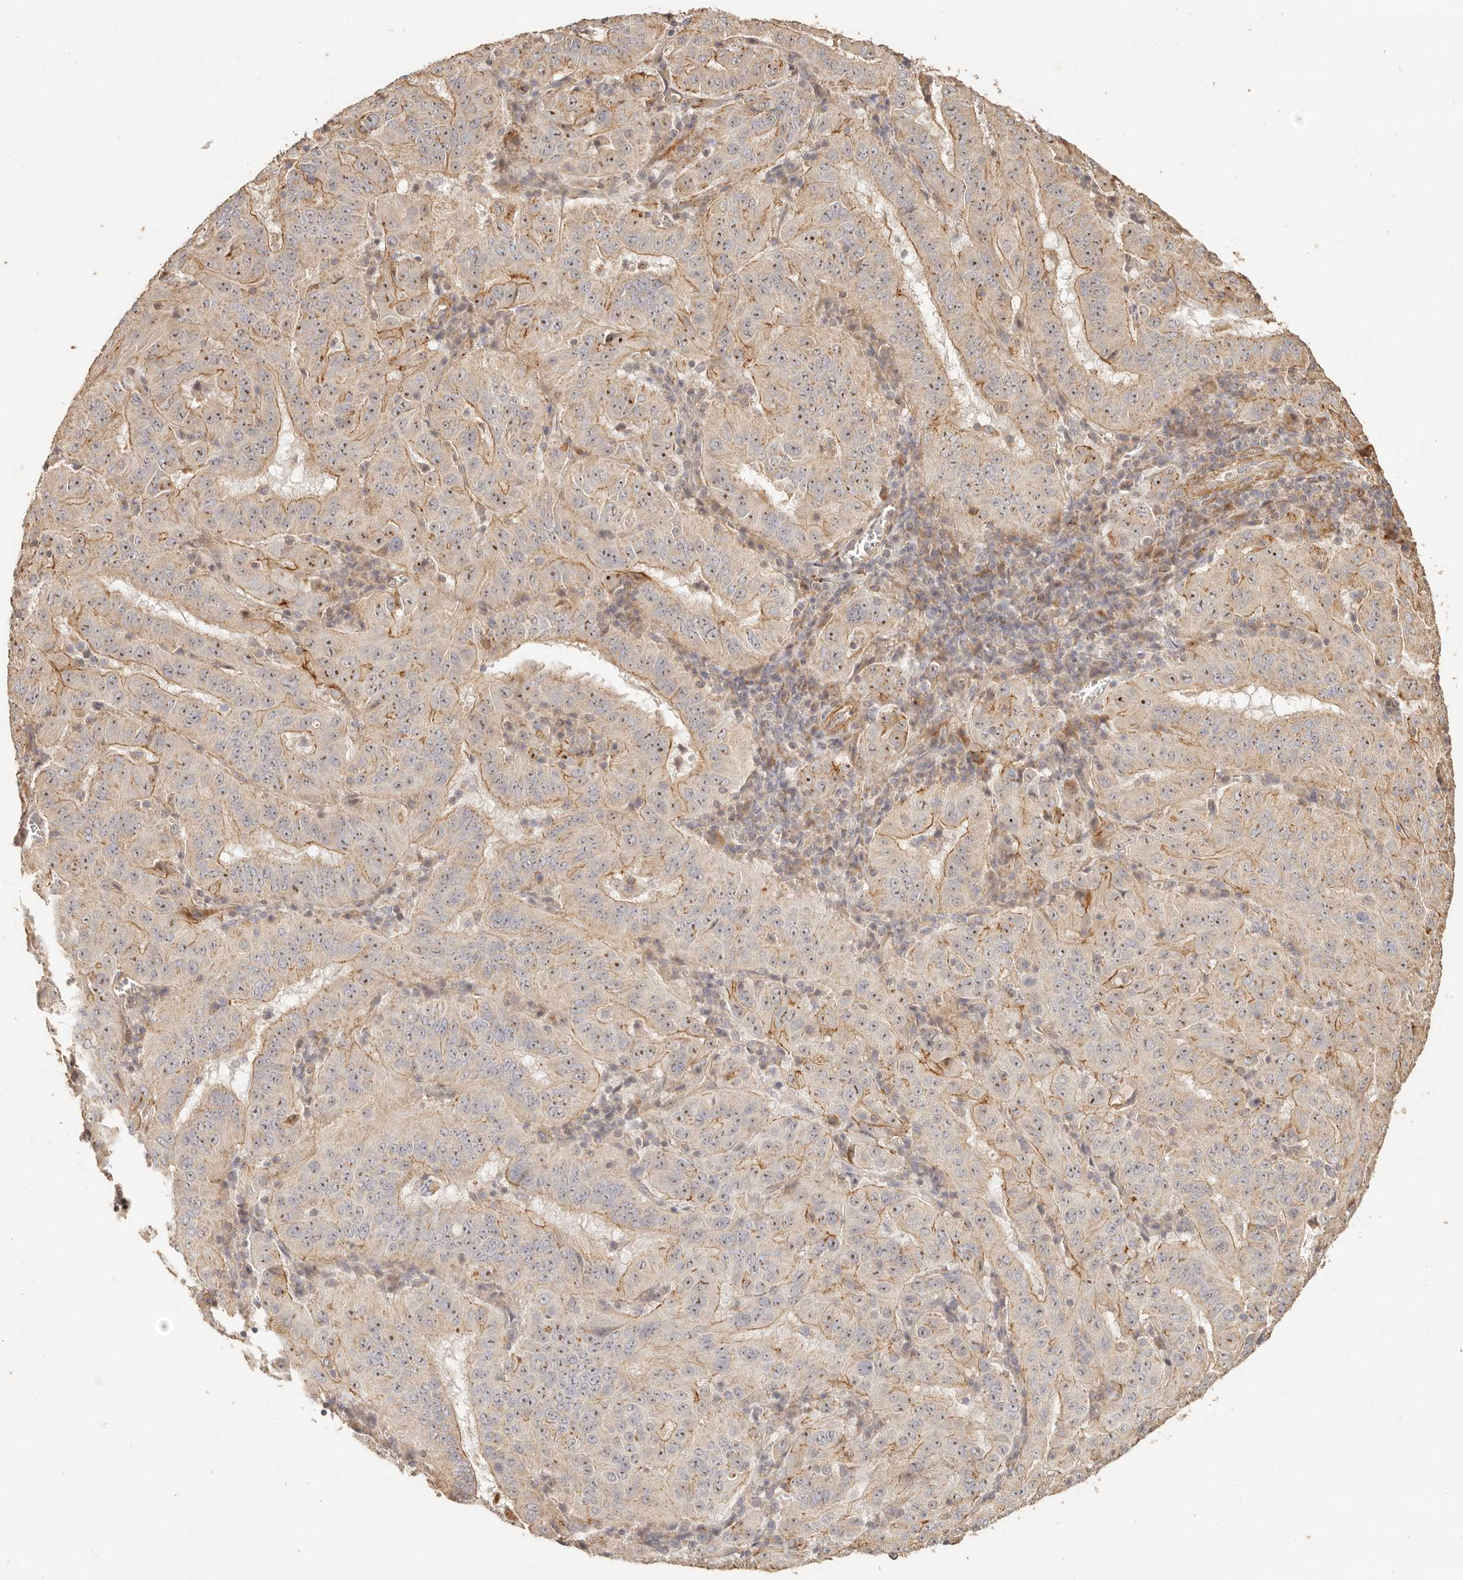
{"staining": {"intensity": "weak", "quantity": ">75%", "location": "cytoplasmic/membranous,nuclear"}, "tissue": "pancreatic cancer", "cell_type": "Tumor cells", "image_type": "cancer", "snomed": [{"axis": "morphology", "description": "Adenocarcinoma, NOS"}, {"axis": "topography", "description": "Pancreas"}], "caption": "High-magnification brightfield microscopy of pancreatic adenocarcinoma stained with DAB (brown) and counterstained with hematoxylin (blue). tumor cells exhibit weak cytoplasmic/membranous and nuclear expression is identified in about>75% of cells.", "gene": "PTPN22", "patient": {"sex": "male", "age": 63}}